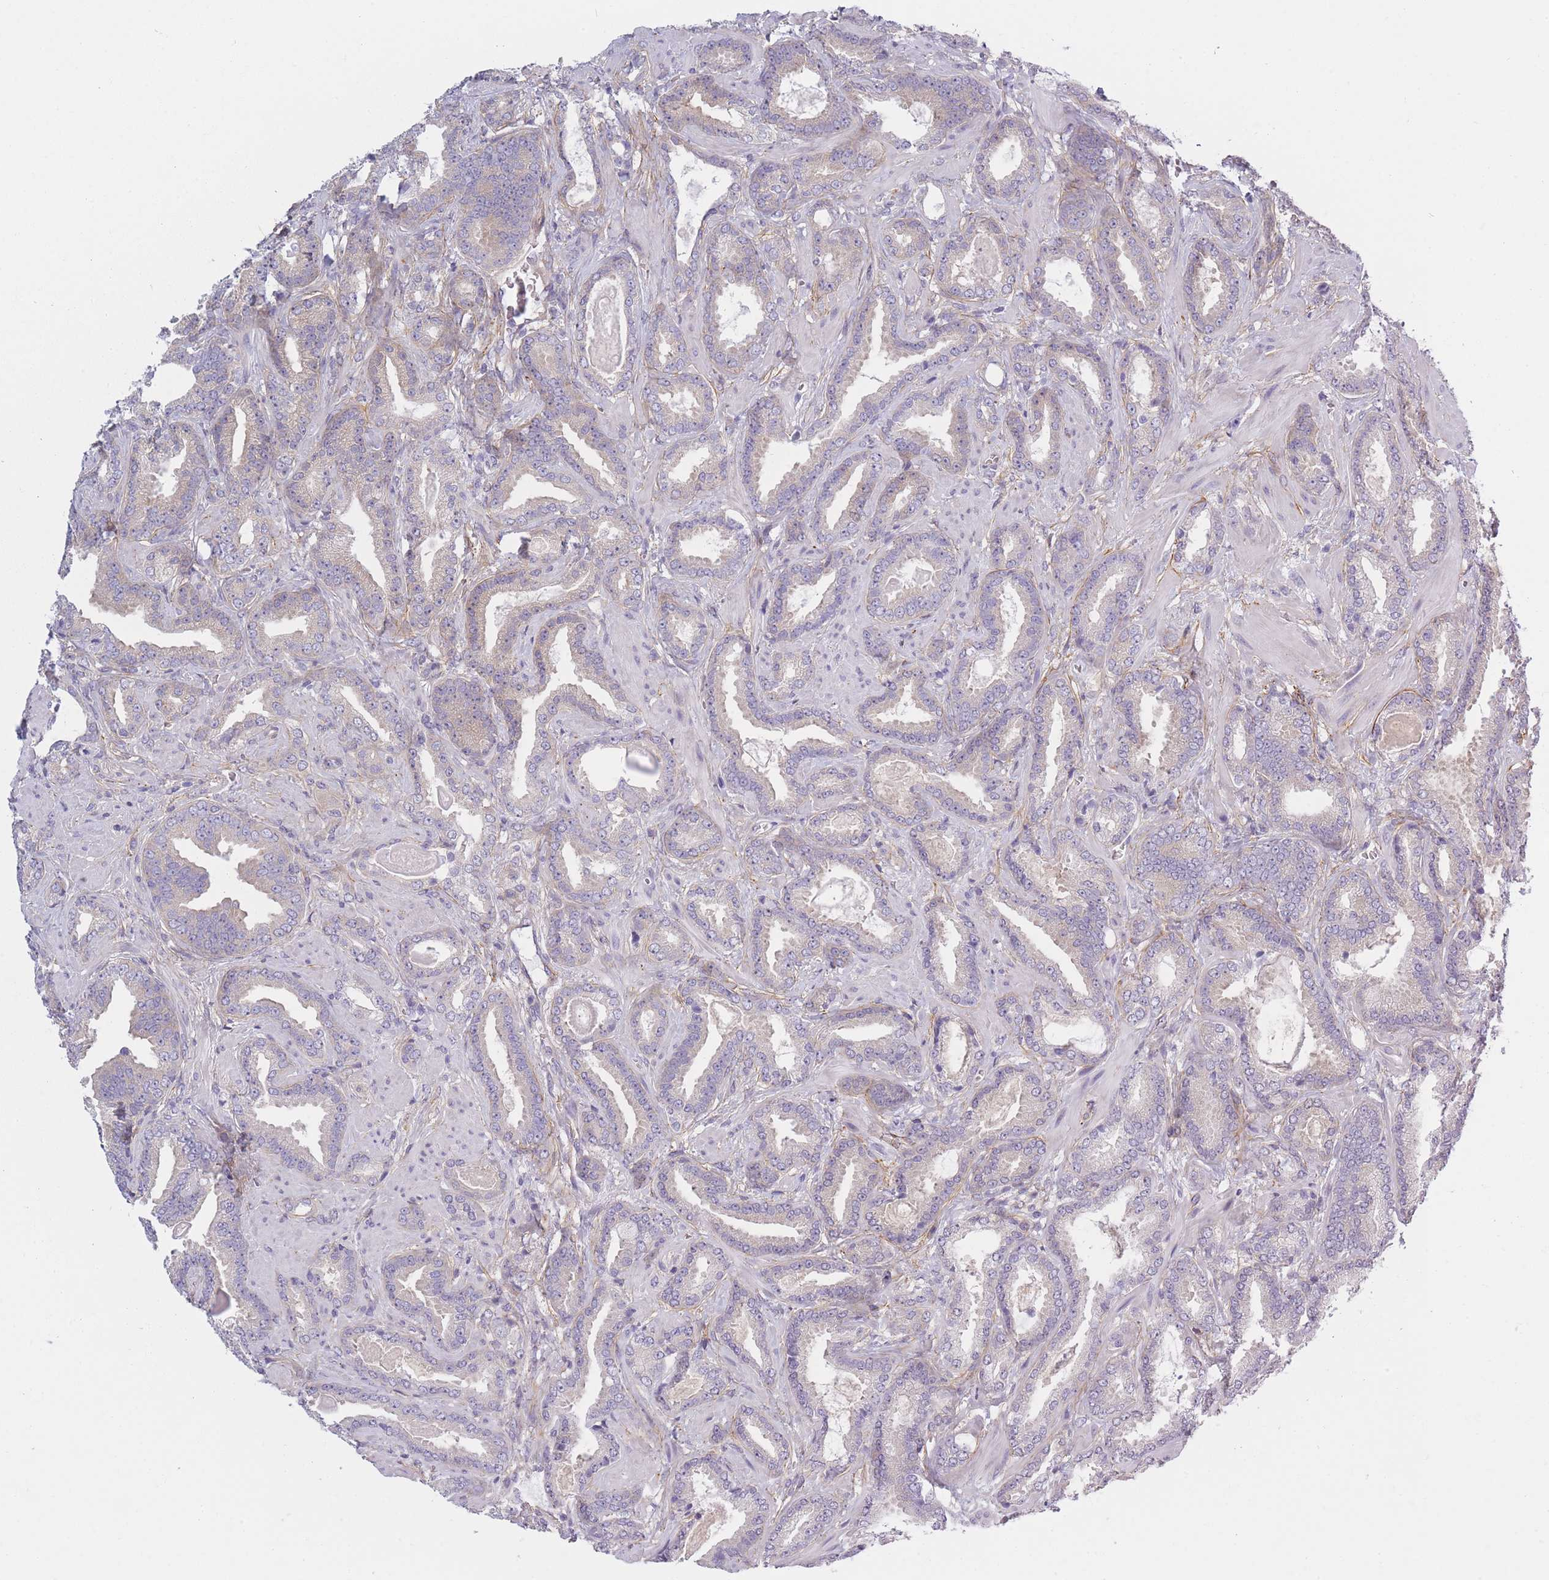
{"staining": {"intensity": "negative", "quantity": "none", "location": "none"}, "tissue": "prostate cancer", "cell_type": "Tumor cells", "image_type": "cancer", "snomed": [{"axis": "morphology", "description": "Adenocarcinoma, Low grade"}, {"axis": "topography", "description": "Prostate"}], "caption": "Immunohistochemical staining of prostate cancer (low-grade adenocarcinoma) demonstrates no significant positivity in tumor cells.", "gene": "AP3M2", "patient": {"sex": "male", "age": 62}}